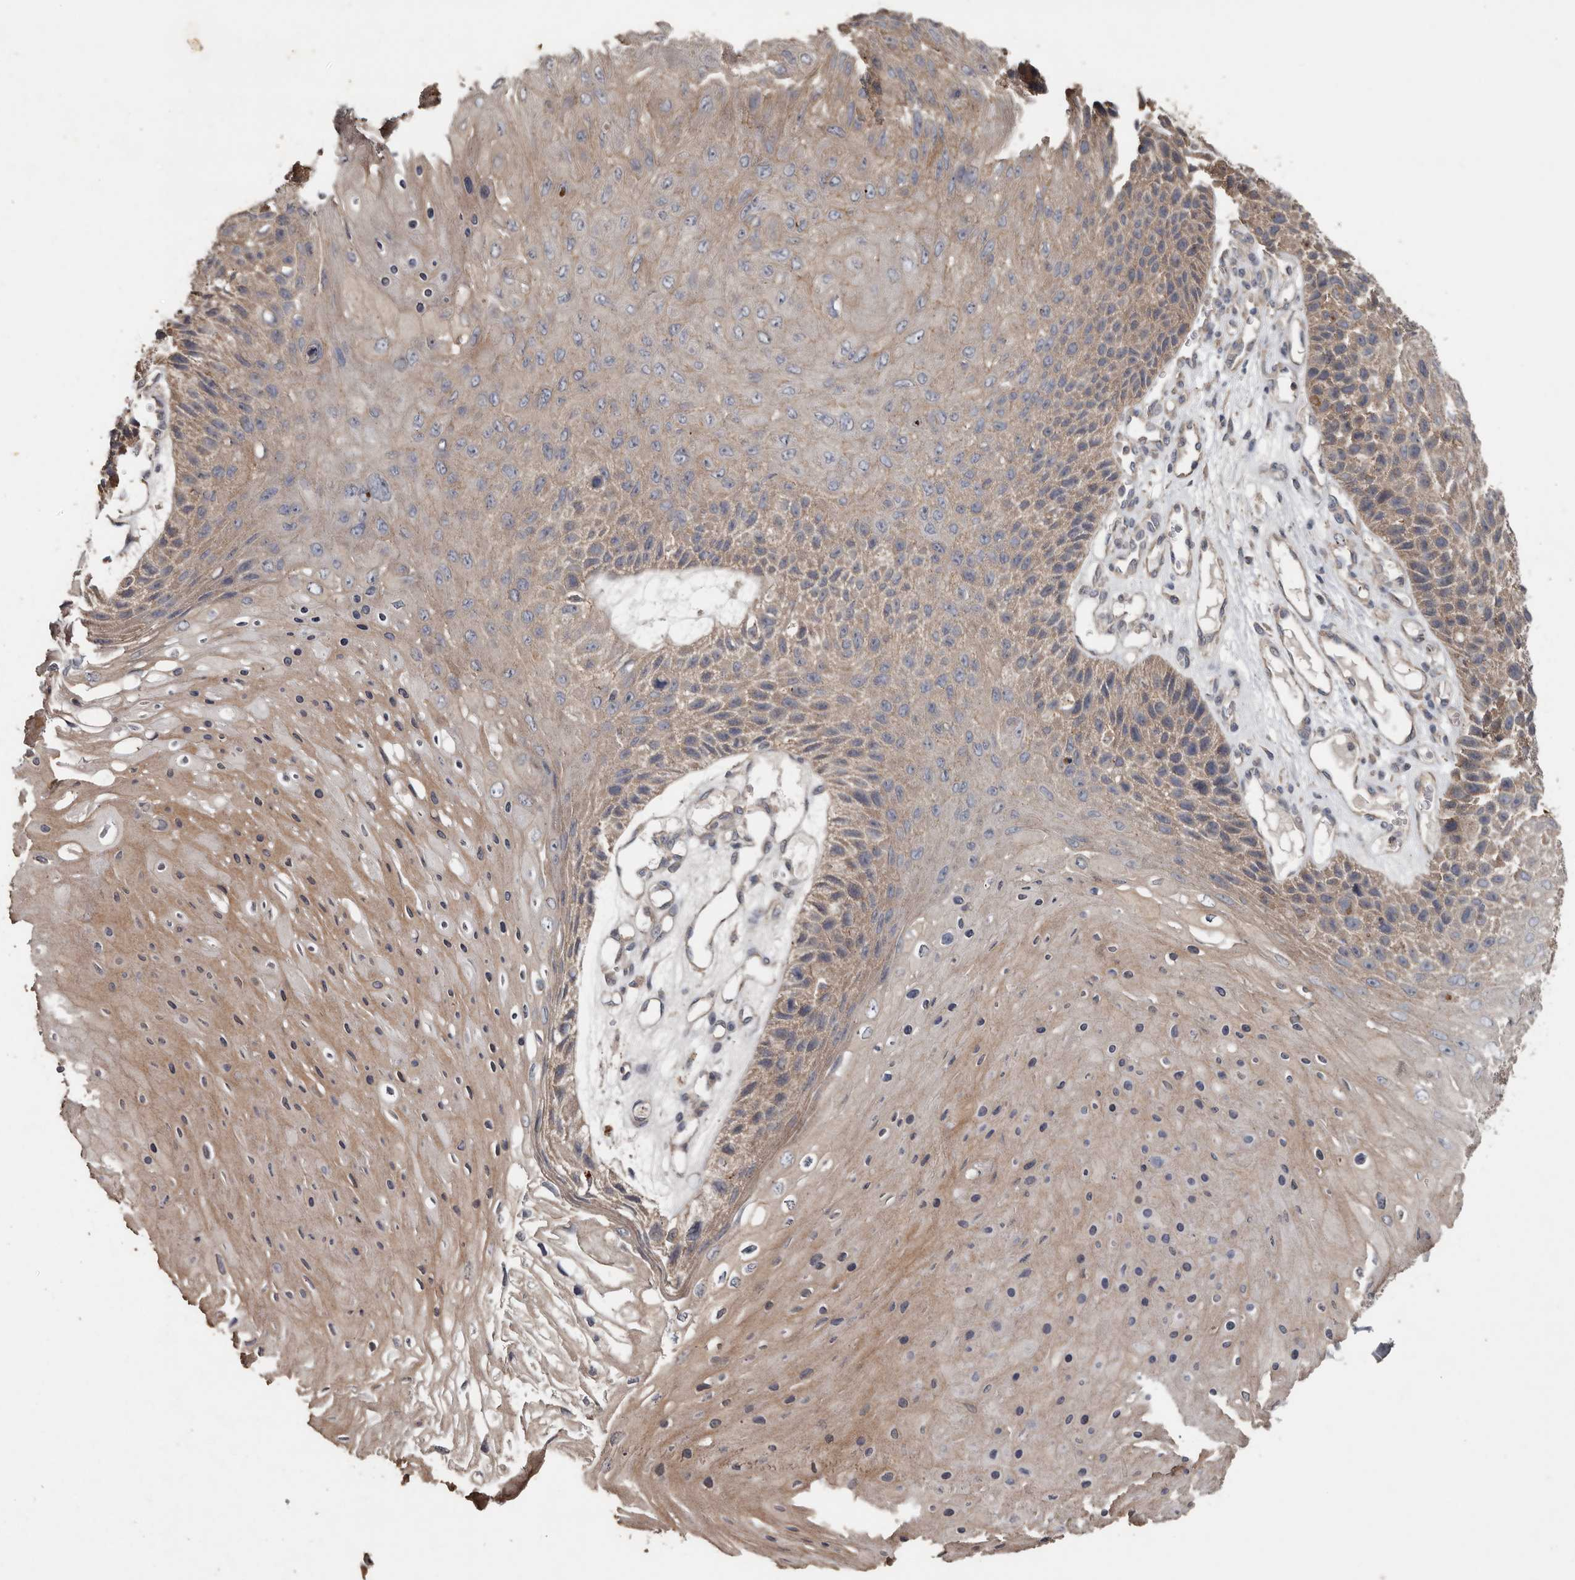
{"staining": {"intensity": "weak", "quantity": ">75%", "location": "cytoplasmic/membranous"}, "tissue": "skin cancer", "cell_type": "Tumor cells", "image_type": "cancer", "snomed": [{"axis": "morphology", "description": "Squamous cell carcinoma, NOS"}, {"axis": "topography", "description": "Skin"}], "caption": "Approximately >75% of tumor cells in human skin cancer display weak cytoplasmic/membranous protein expression as visualized by brown immunohistochemical staining.", "gene": "HYAL4", "patient": {"sex": "female", "age": 88}}